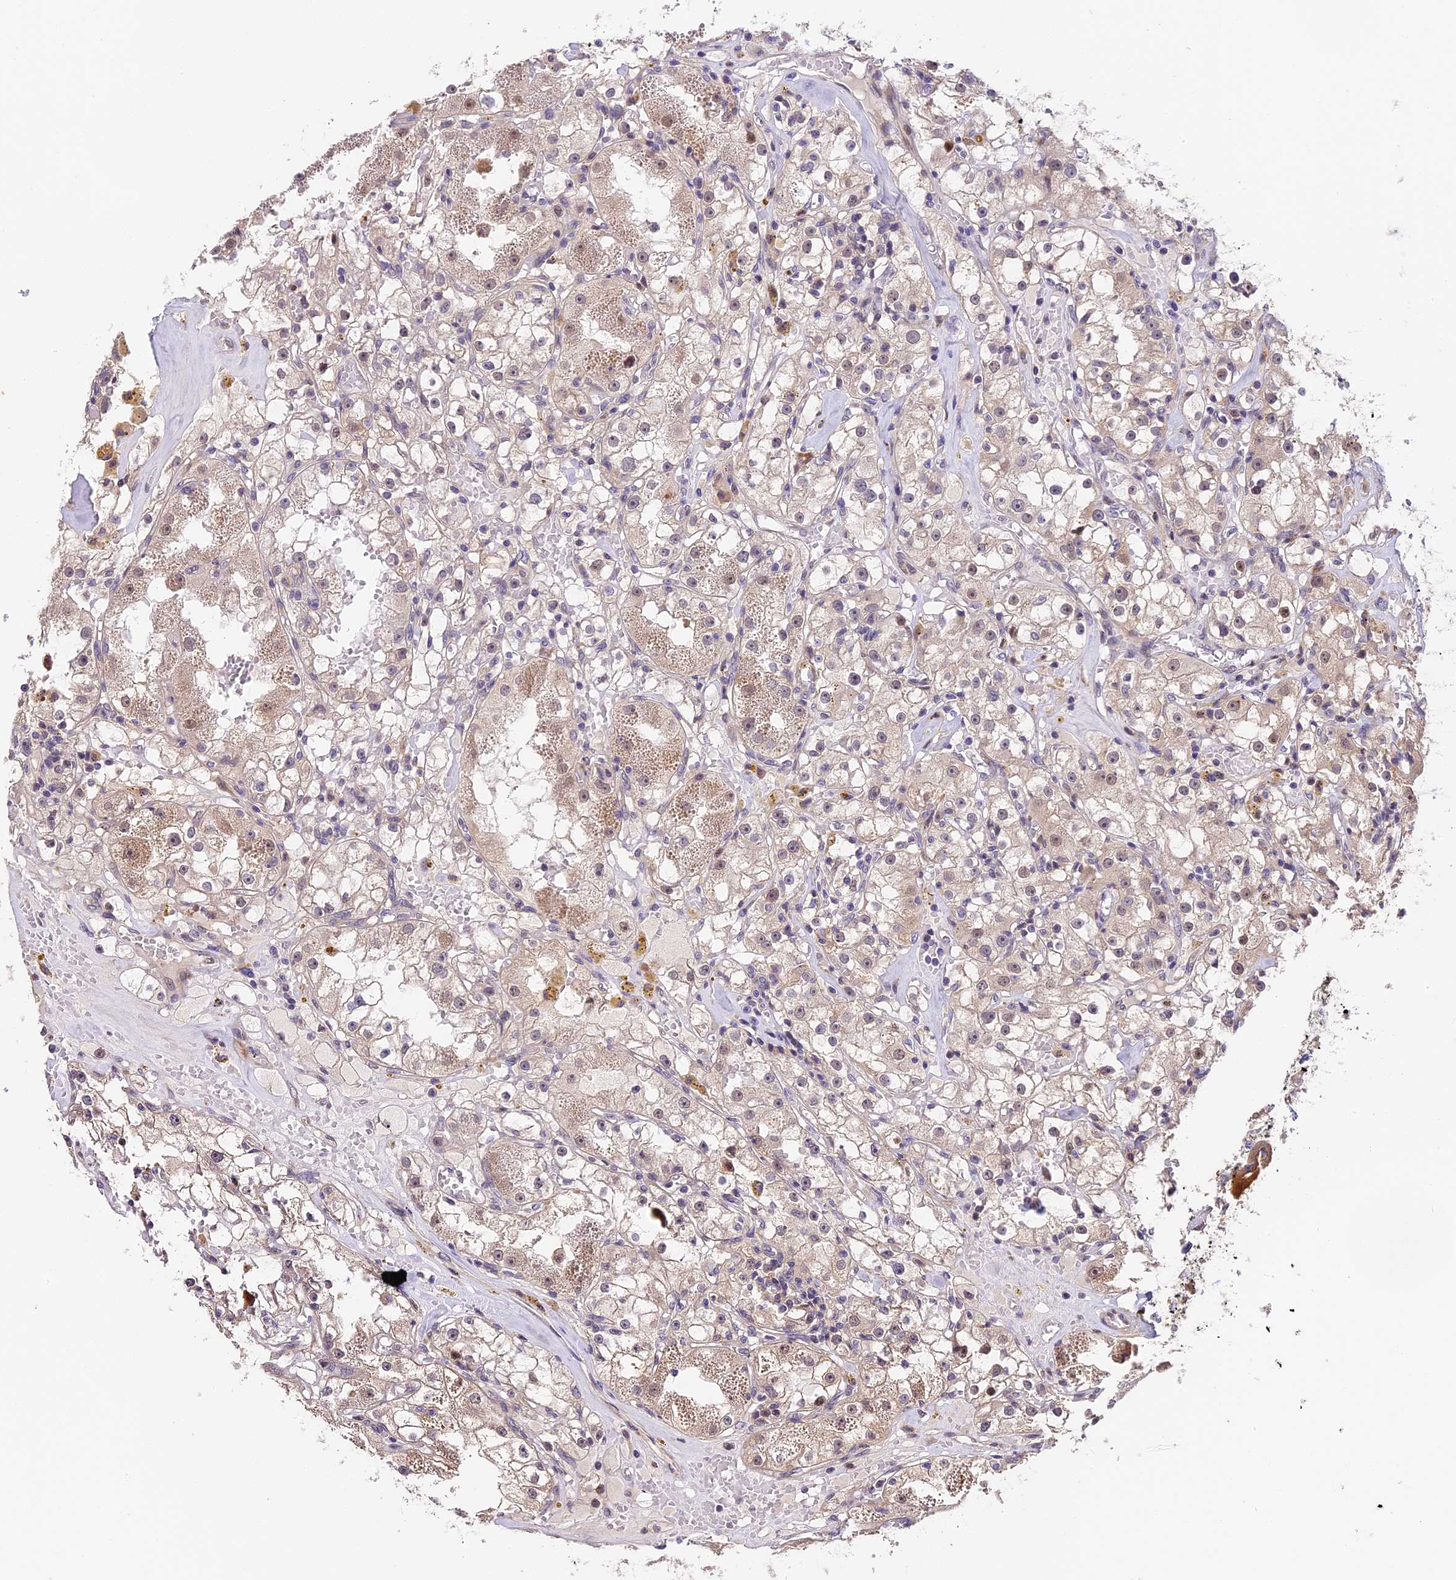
{"staining": {"intensity": "weak", "quantity": "25%-75%", "location": "cytoplasmic/membranous,nuclear"}, "tissue": "renal cancer", "cell_type": "Tumor cells", "image_type": "cancer", "snomed": [{"axis": "morphology", "description": "Adenocarcinoma, NOS"}, {"axis": "topography", "description": "Kidney"}], "caption": "A brown stain shows weak cytoplasmic/membranous and nuclear positivity of a protein in human renal adenocarcinoma tumor cells.", "gene": "BSCL2", "patient": {"sex": "male", "age": 56}}